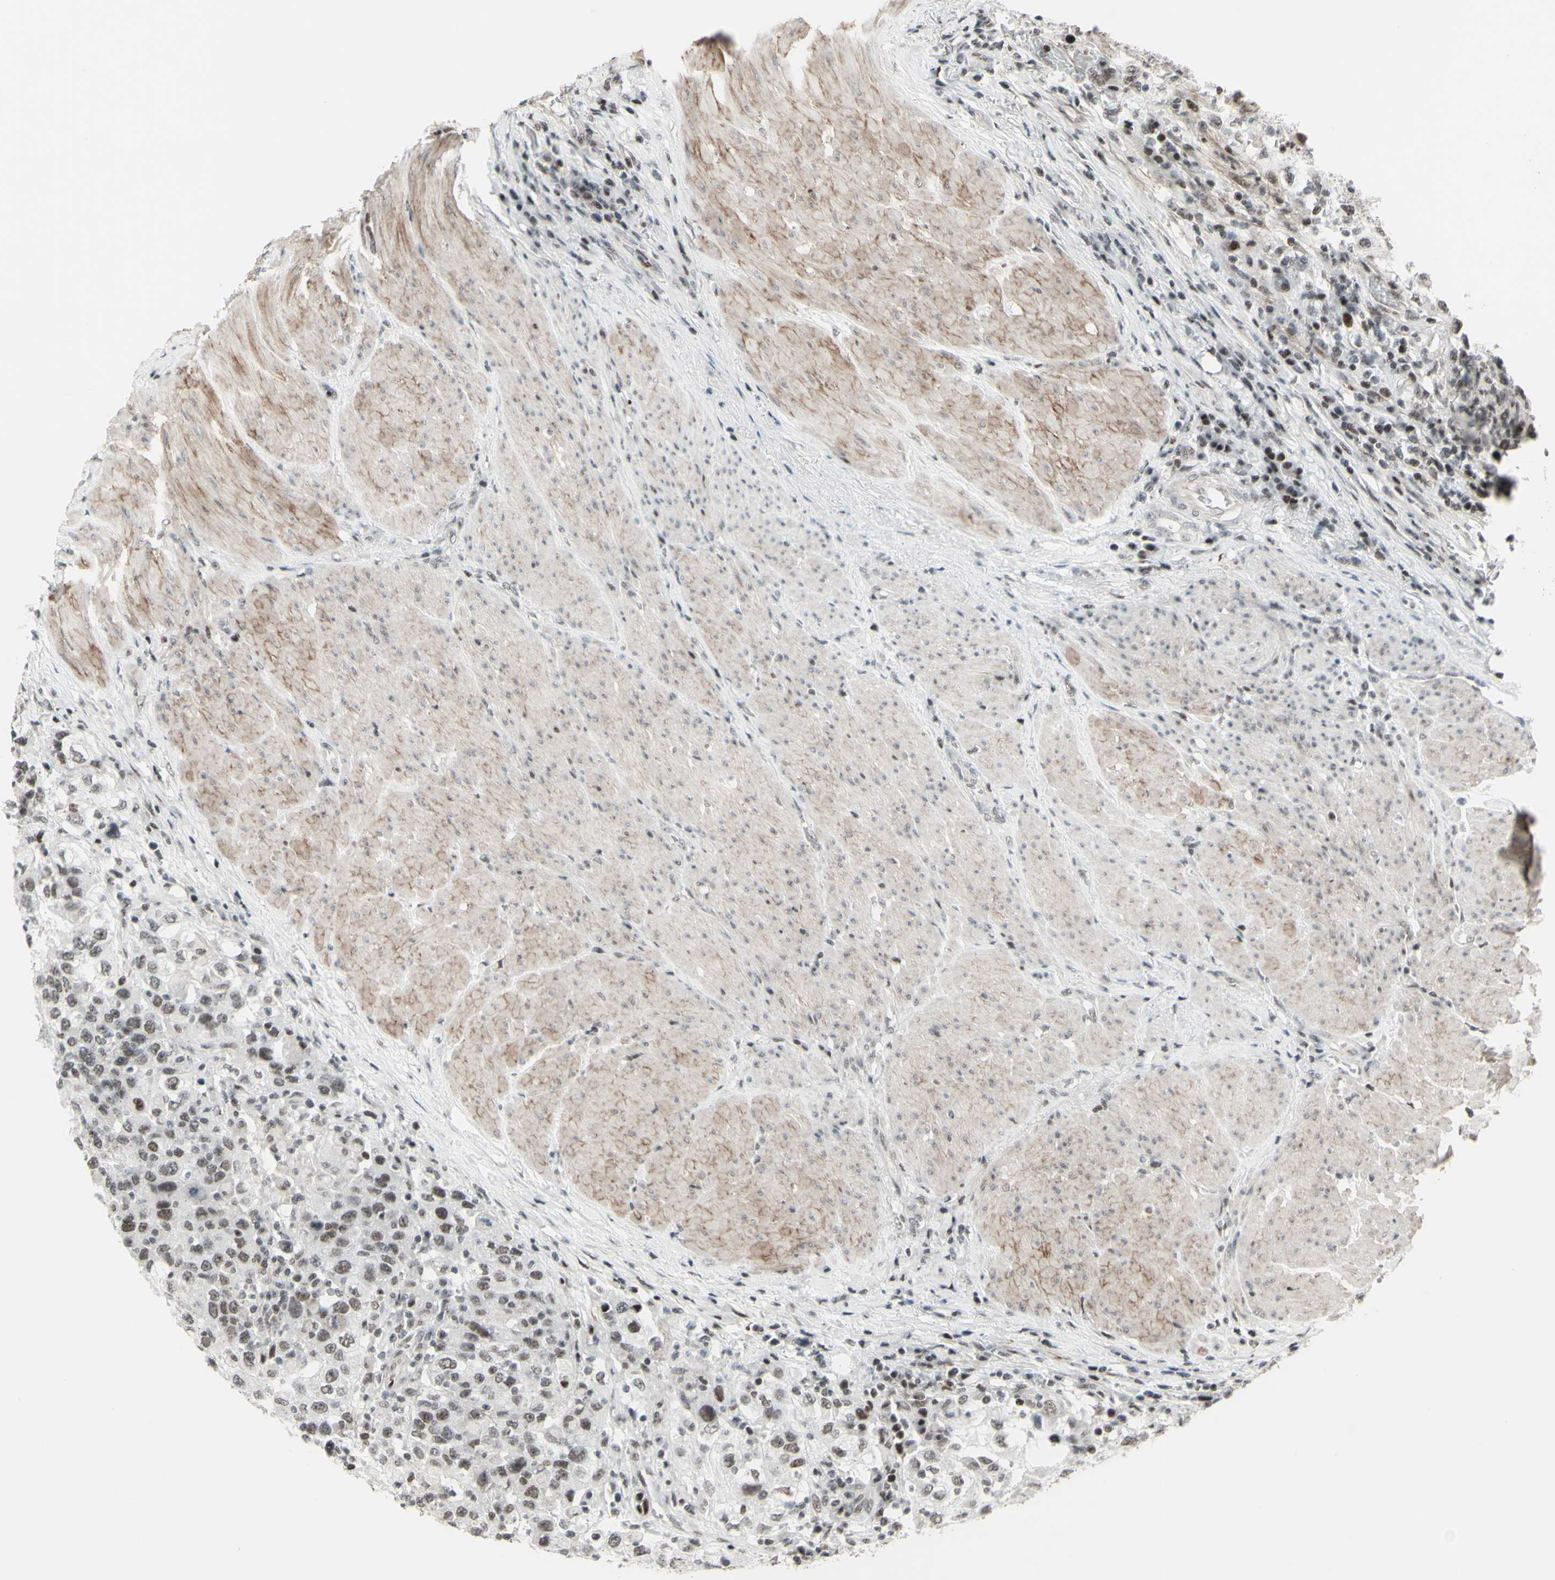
{"staining": {"intensity": "weak", "quantity": "25%-75%", "location": "nuclear"}, "tissue": "urothelial cancer", "cell_type": "Tumor cells", "image_type": "cancer", "snomed": [{"axis": "morphology", "description": "Urothelial carcinoma, High grade"}, {"axis": "topography", "description": "Urinary bladder"}], "caption": "Brown immunohistochemical staining in human high-grade urothelial carcinoma displays weak nuclear positivity in about 25%-75% of tumor cells. (Stains: DAB (3,3'-diaminobenzidine) in brown, nuclei in blue, Microscopy: brightfield microscopy at high magnification).", "gene": "SUPT6H", "patient": {"sex": "female", "age": 80}}